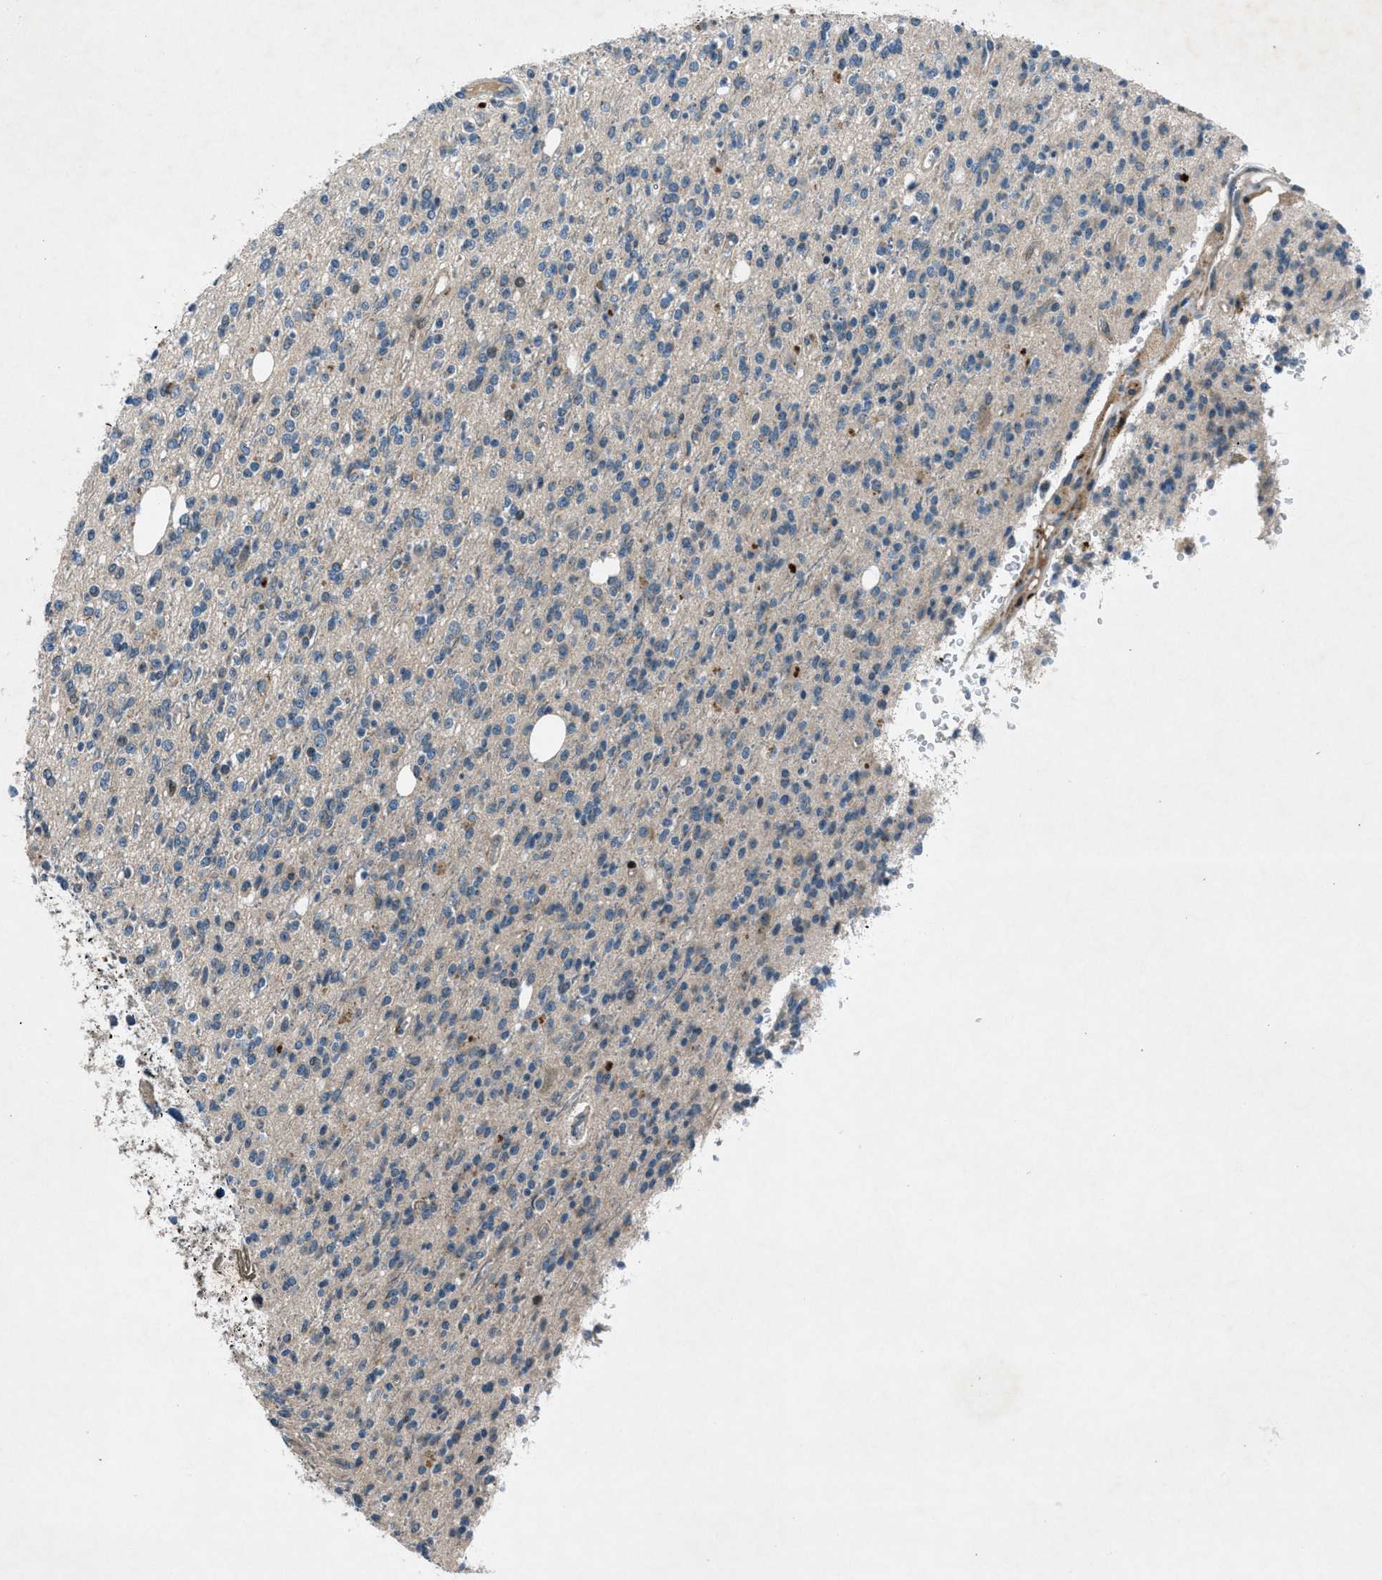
{"staining": {"intensity": "weak", "quantity": "<25%", "location": "cytoplasmic/membranous"}, "tissue": "glioma", "cell_type": "Tumor cells", "image_type": "cancer", "snomed": [{"axis": "morphology", "description": "Glioma, malignant, High grade"}, {"axis": "topography", "description": "Brain"}], "caption": "This is a image of immunohistochemistry staining of glioma, which shows no staining in tumor cells.", "gene": "CLEC2D", "patient": {"sex": "male", "age": 34}}